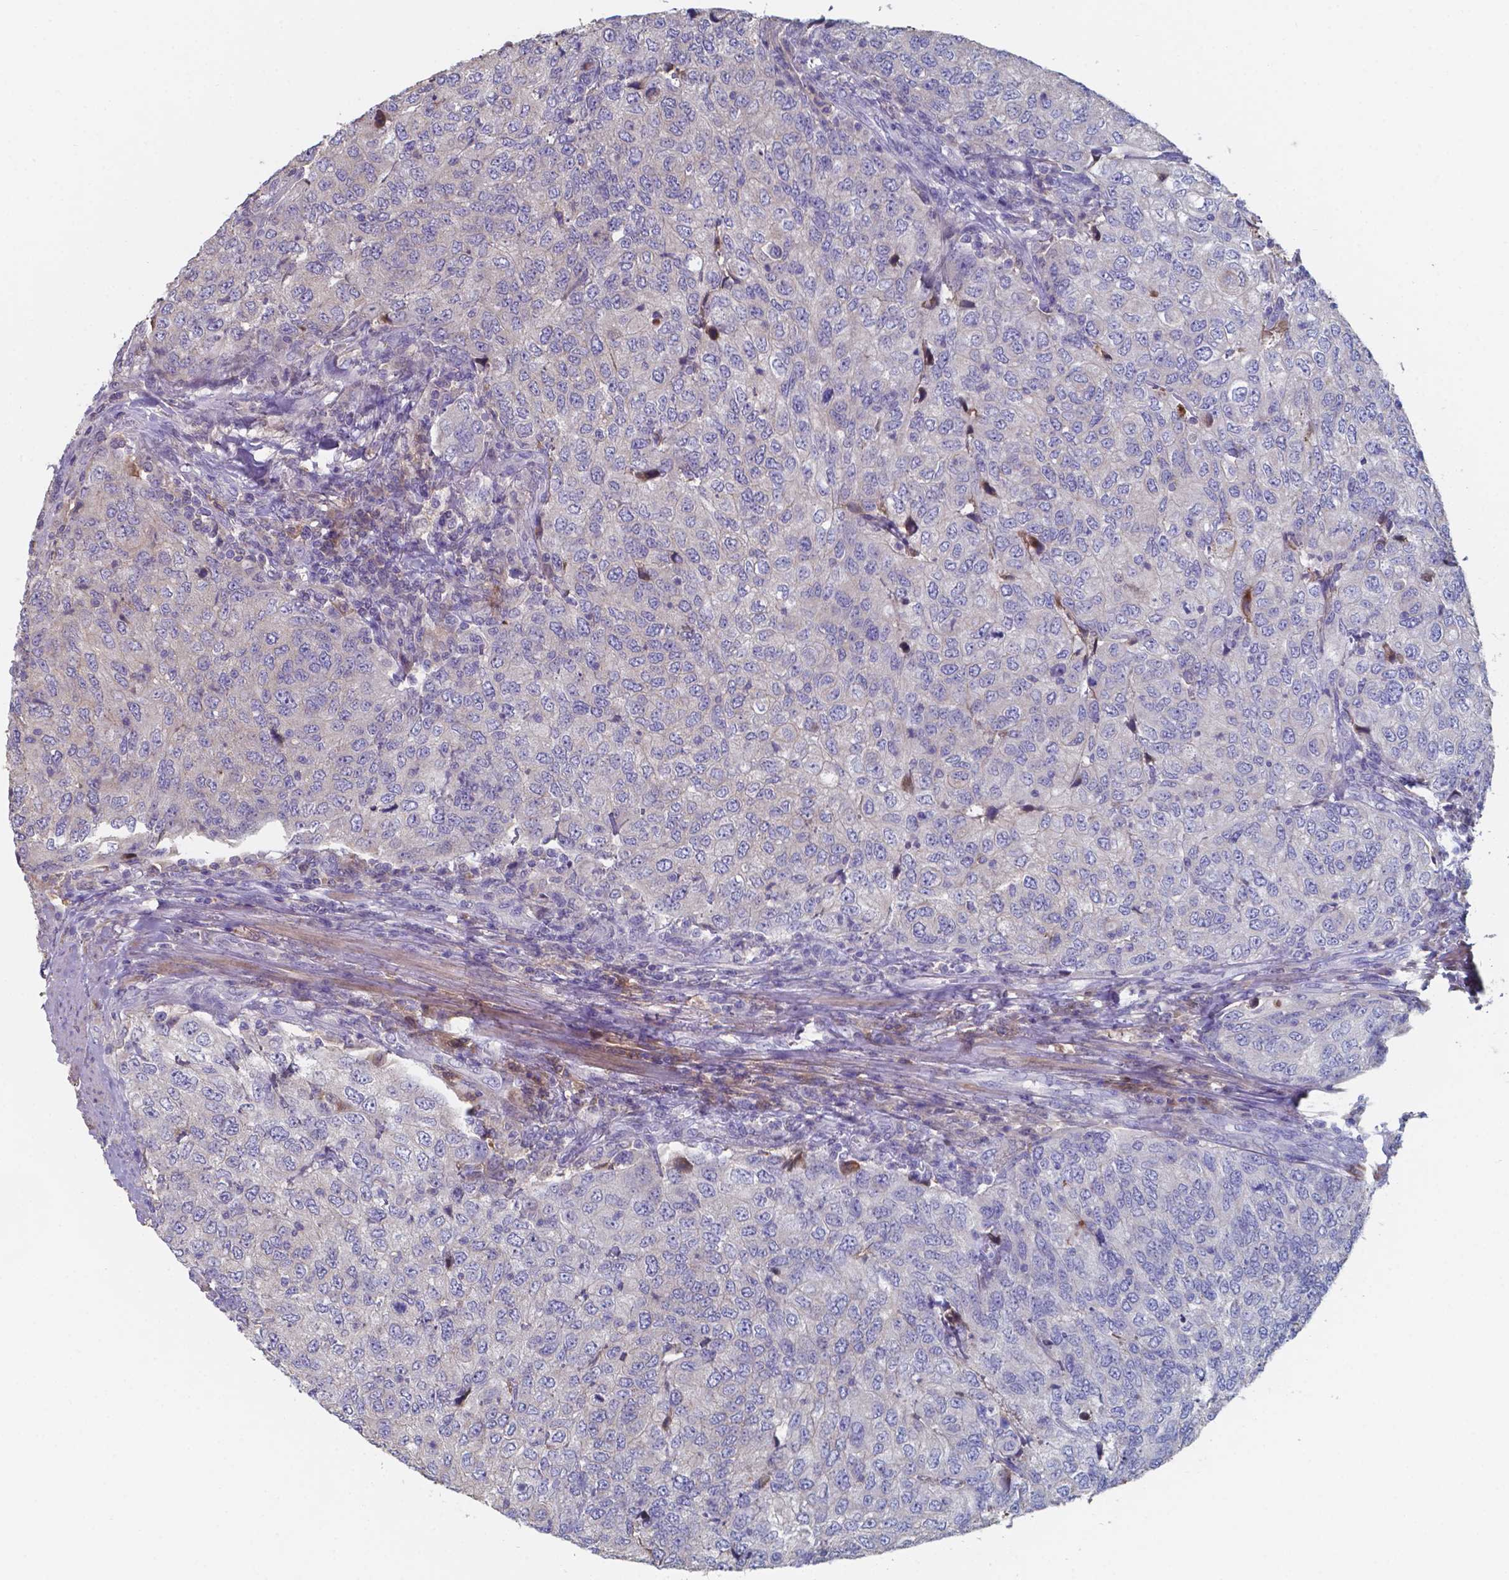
{"staining": {"intensity": "negative", "quantity": "none", "location": "none"}, "tissue": "urothelial cancer", "cell_type": "Tumor cells", "image_type": "cancer", "snomed": [{"axis": "morphology", "description": "Urothelial carcinoma, High grade"}, {"axis": "topography", "description": "Urinary bladder"}], "caption": "Tumor cells are negative for protein expression in human high-grade urothelial carcinoma.", "gene": "BTBD17", "patient": {"sex": "female", "age": 78}}